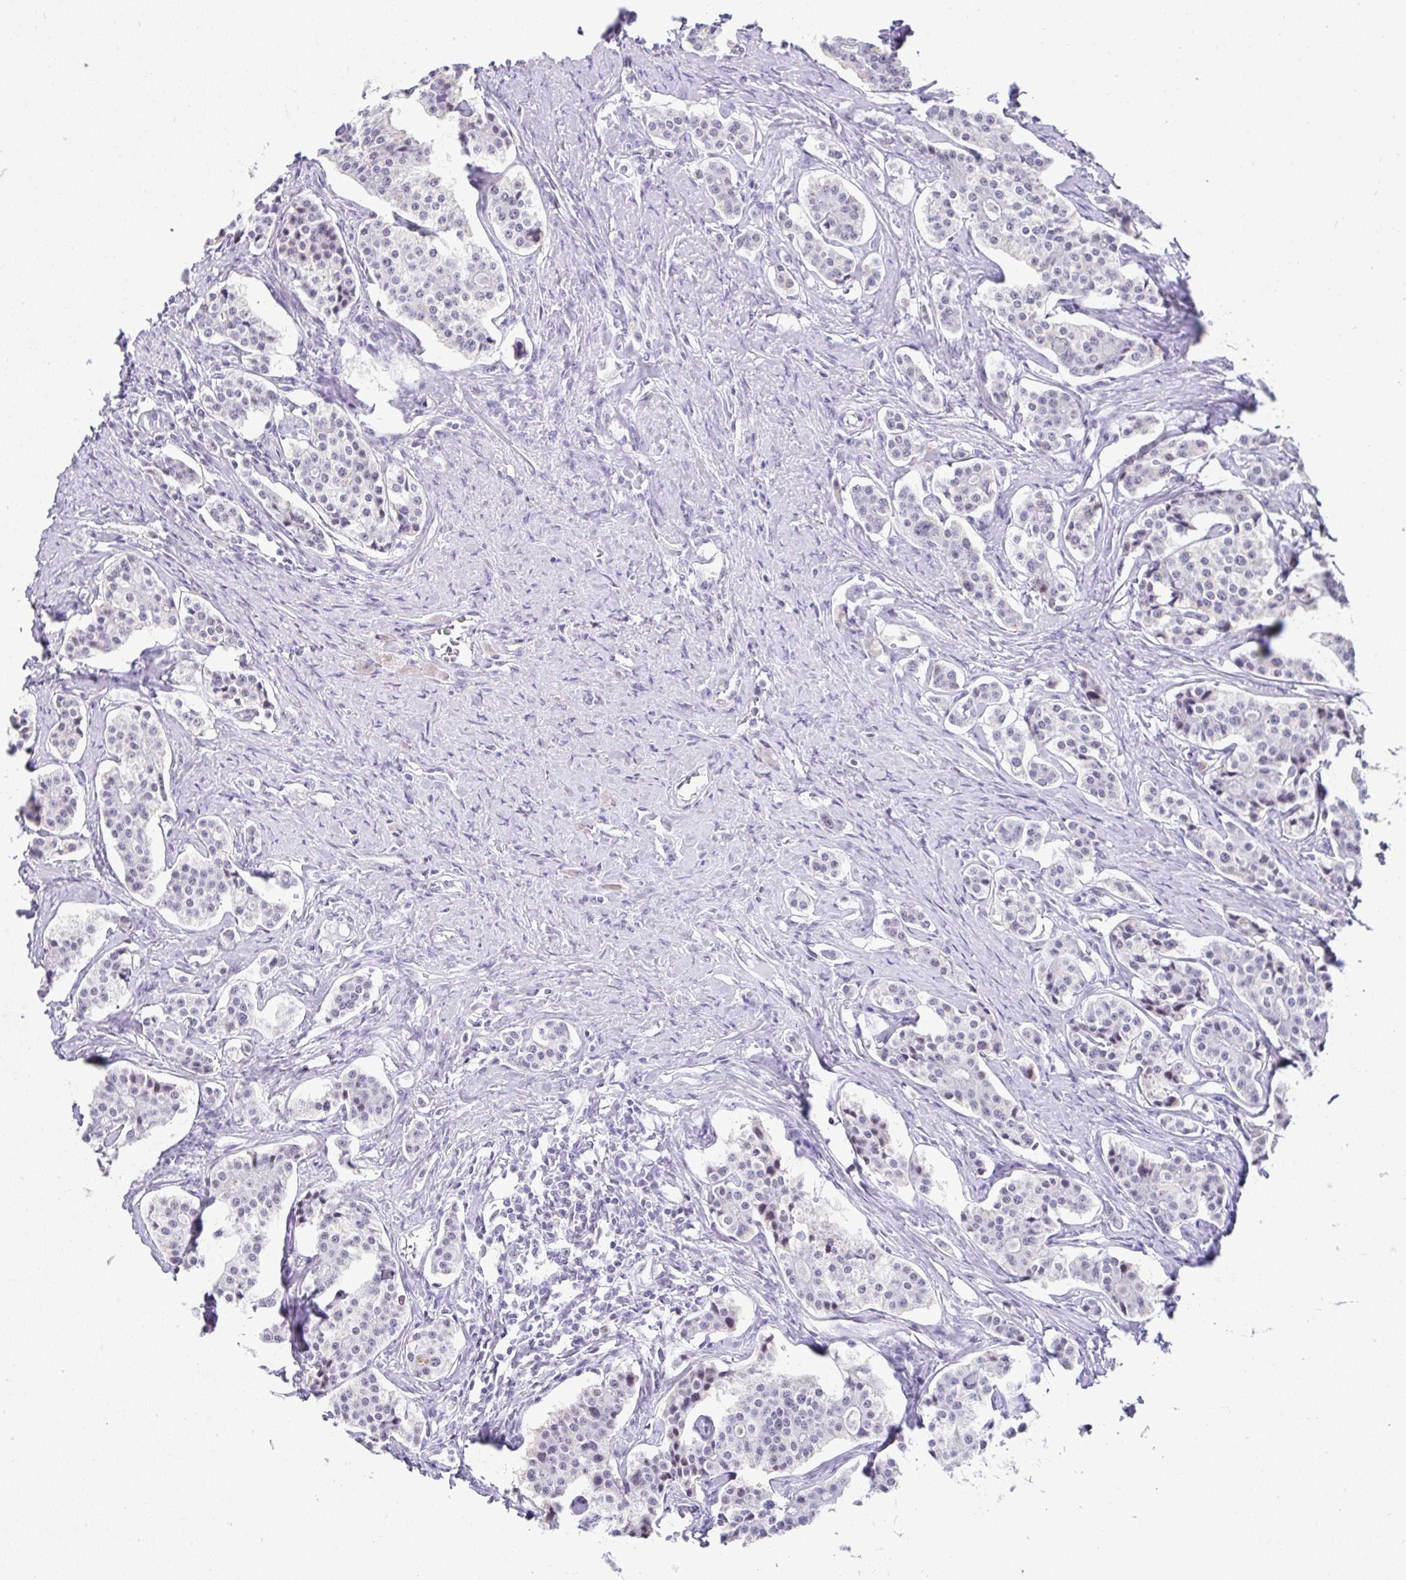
{"staining": {"intensity": "negative", "quantity": "none", "location": "none"}, "tissue": "carcinoid", "cell_type": "Tumor cells", "image_type": "cancer", "snomed": [{"axis": "morphology", "description": "Carcinoid, malignant, NOS"}, {"axis": "topography", "description": "Small intestine"}], "caption": "IHC of human carcinoid reveals no positivity in tumor cells. The staining was performed using DAB (3,3'-diaminobenzidine) to visualize the protein expression in brown, while the nuclei were stained in blue with hematoxylin (Magnification: 20x).", "gene": "NR1D2", "patient": {"sex": "male", "age": 63}}